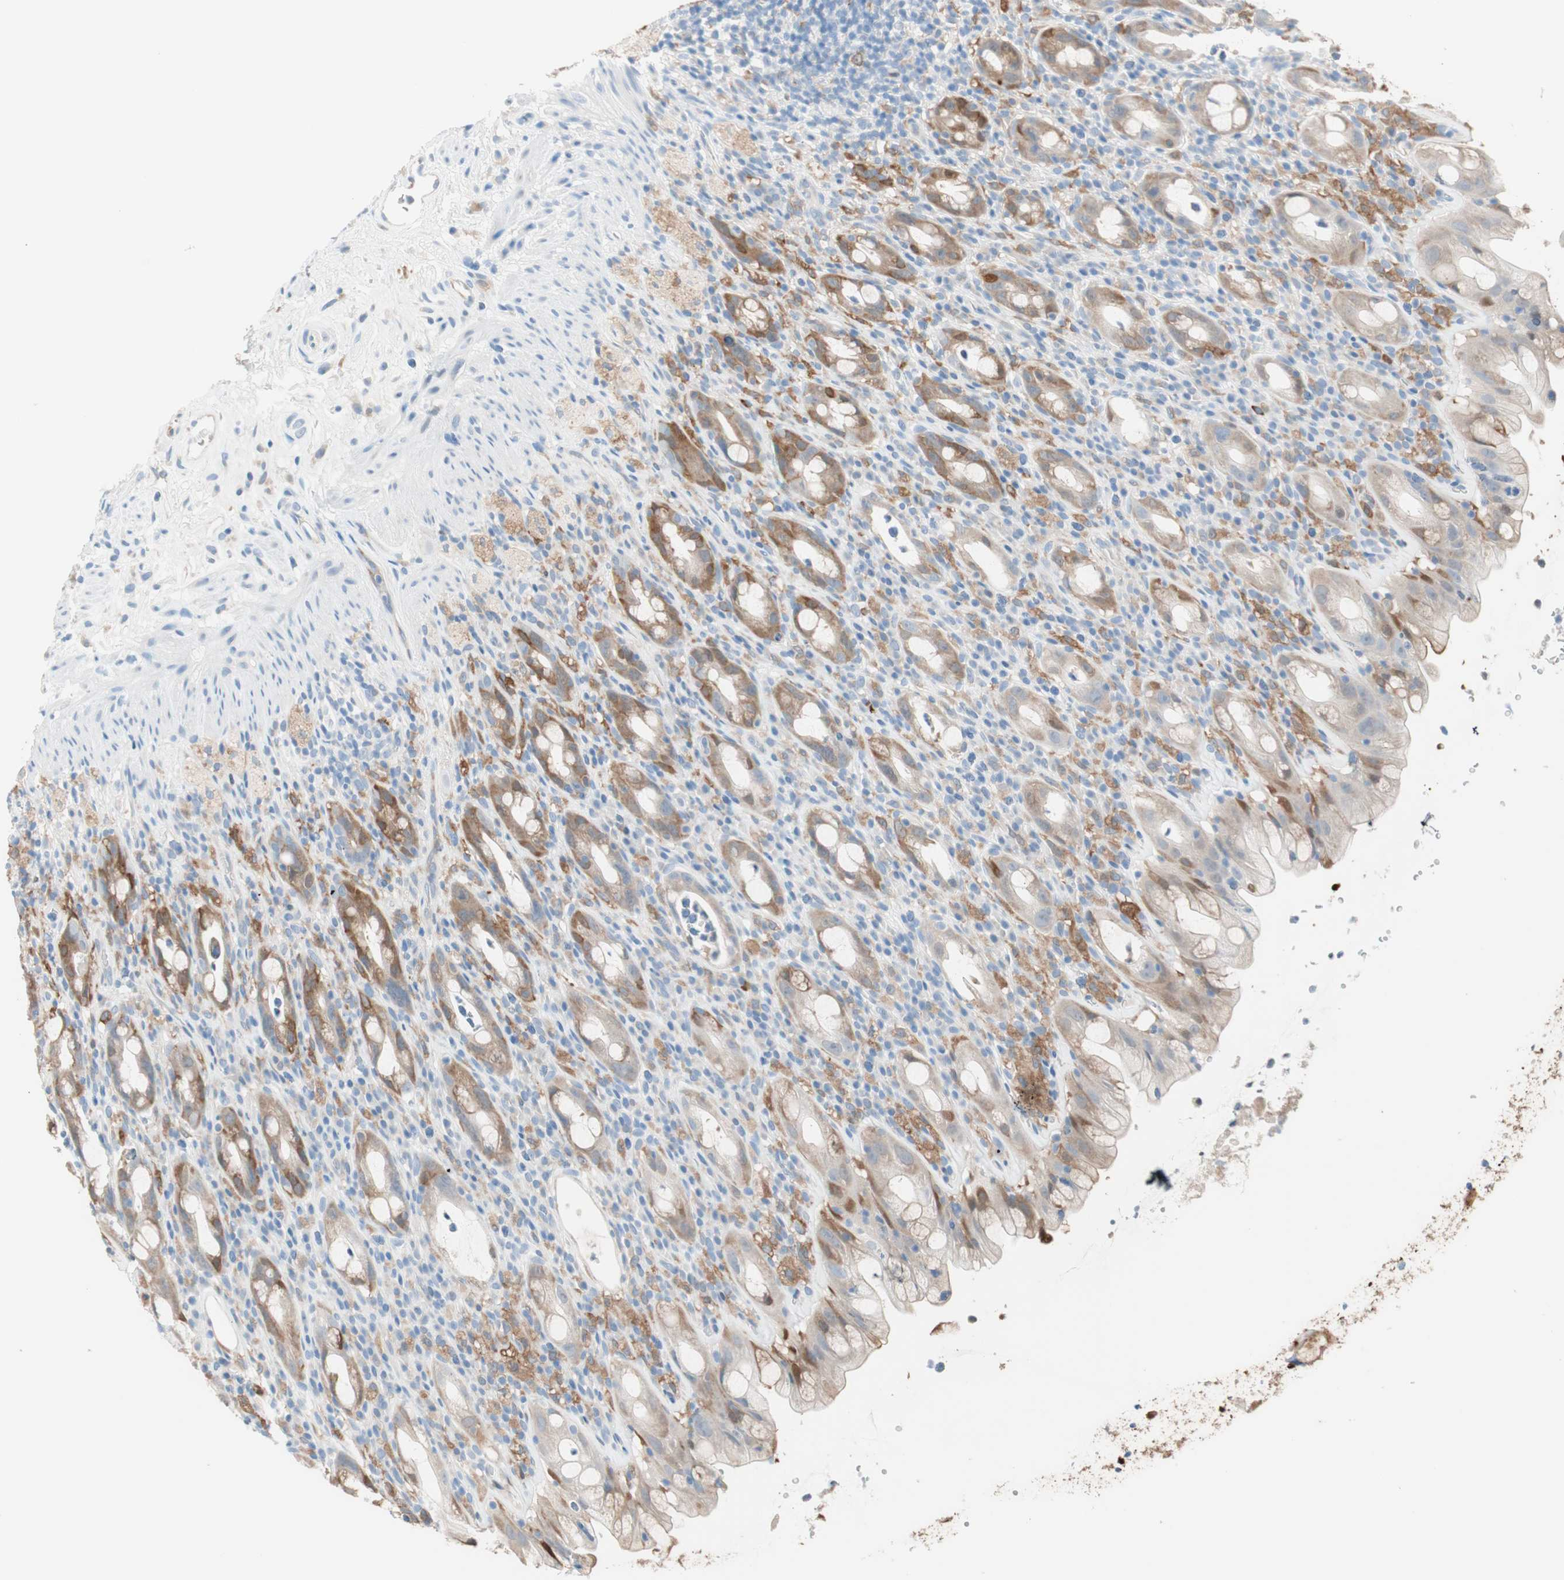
{"staining": {"intensity": "moderate", "quantity": ">75%", "location": "cytoplasmic/membranous"}, "tissue": "rectum", "cell_type": "Glandular cells", "image_type": "normal", "snomed": [{"axis": "morphology", "description": "Normal tissue, NOS"}, {"axis": "topography", "description": "Rectum"}], "caption": "The photomicrograph shows staining of normal rectum, revealing moderate cytoplasmic/membranous protein staining (brown color) within glandular cells.", "gene": "GLUL", "patient": {"sex": "male", "age": 44}}